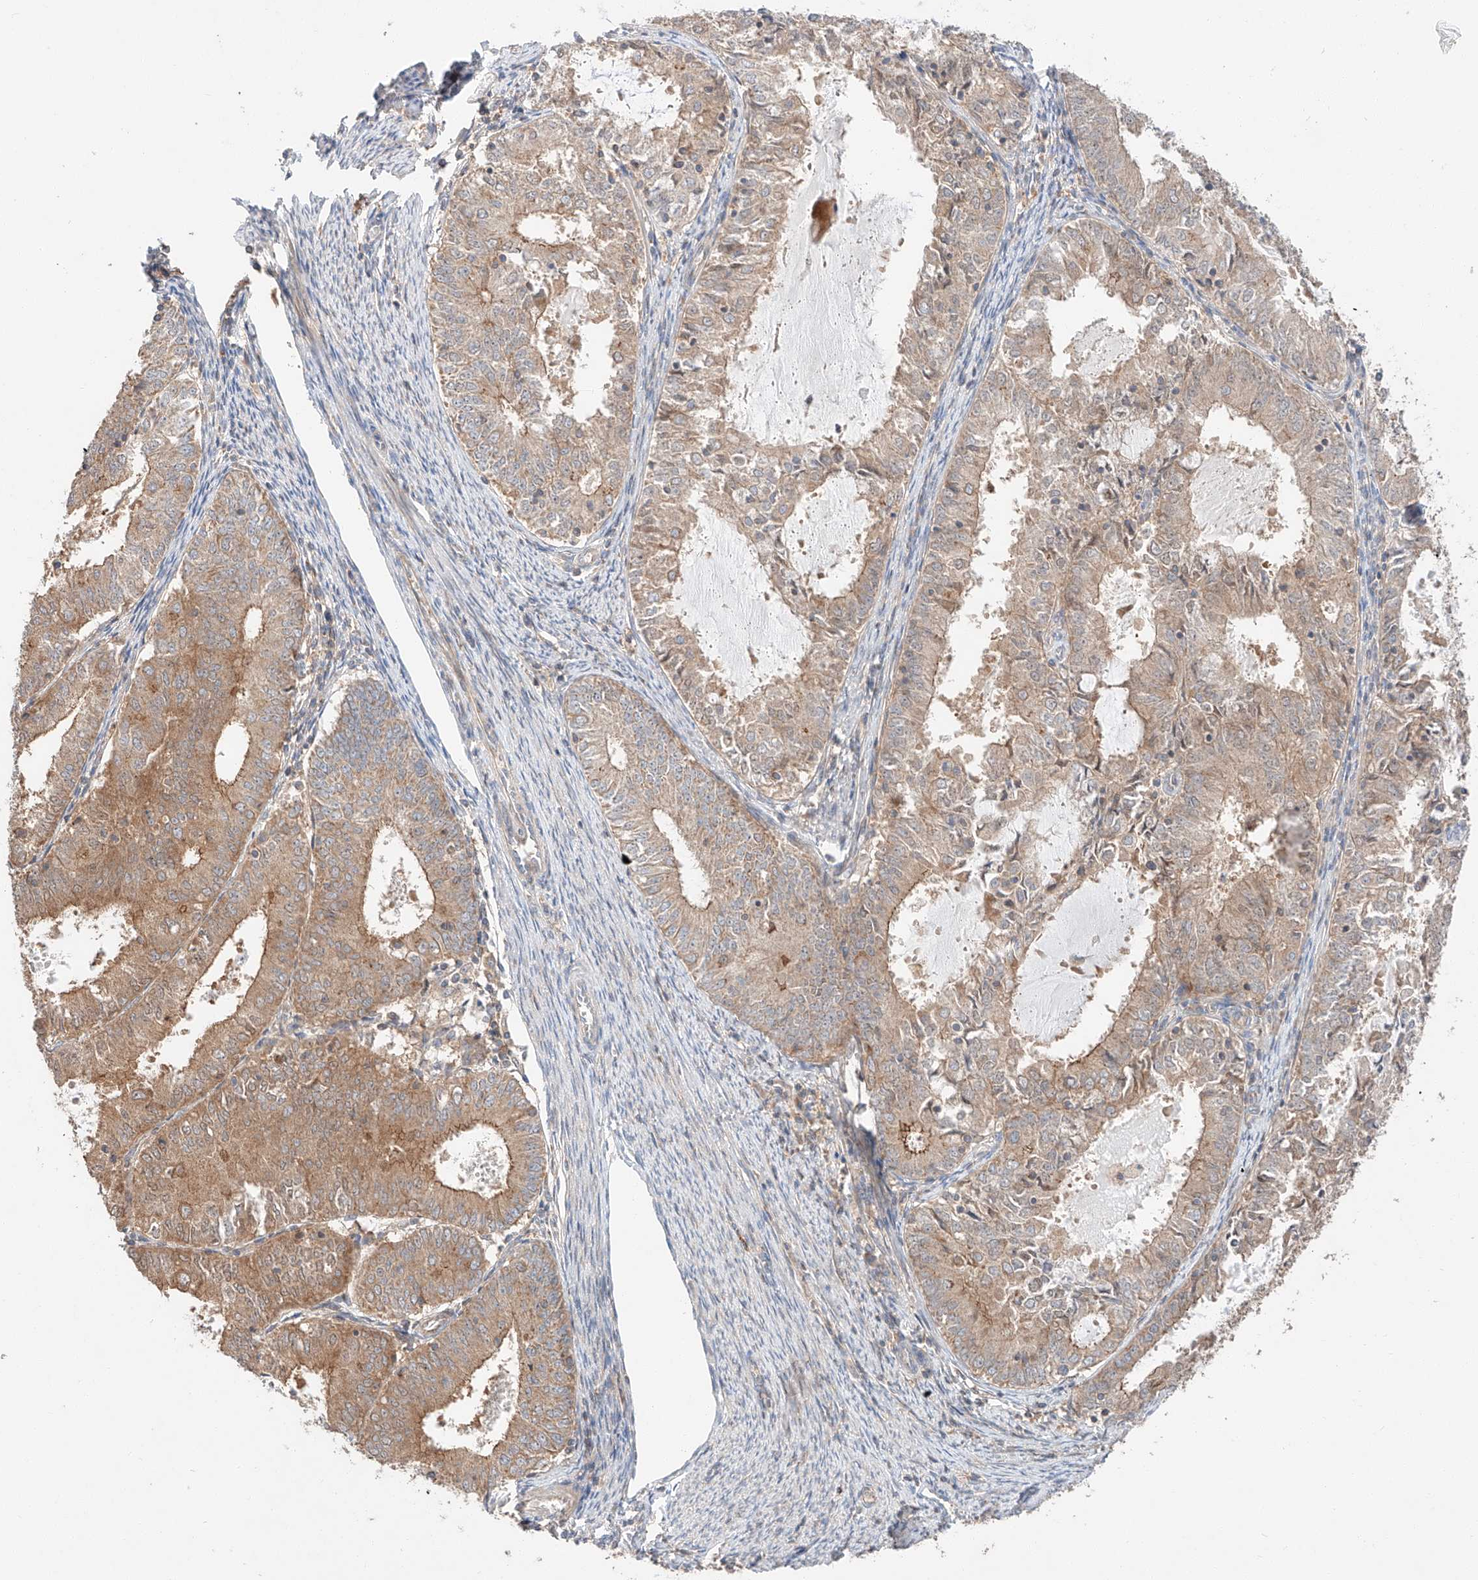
{"staining": {"intensity": "moderate", "quantity": ">75%", "location": "cytoplasmic/membranous"}, "tissue": "endometrial cancer", "cell_type": "Tumor cells", "image_type": "cancer", "snomed": [{"axis": "morphology", "description": "Adenocarcinoma, NOS"}, {"axis": "topography", "description": "Endometrium"}], "caption": "Moderate cytoplasmic/membranous expression is appreciated in about >75% of tumor cells in endometrial cancer (adenocarcinoma).", "gene": "XPNPEP1", "patient": {"sex": "female", "age": 57}}